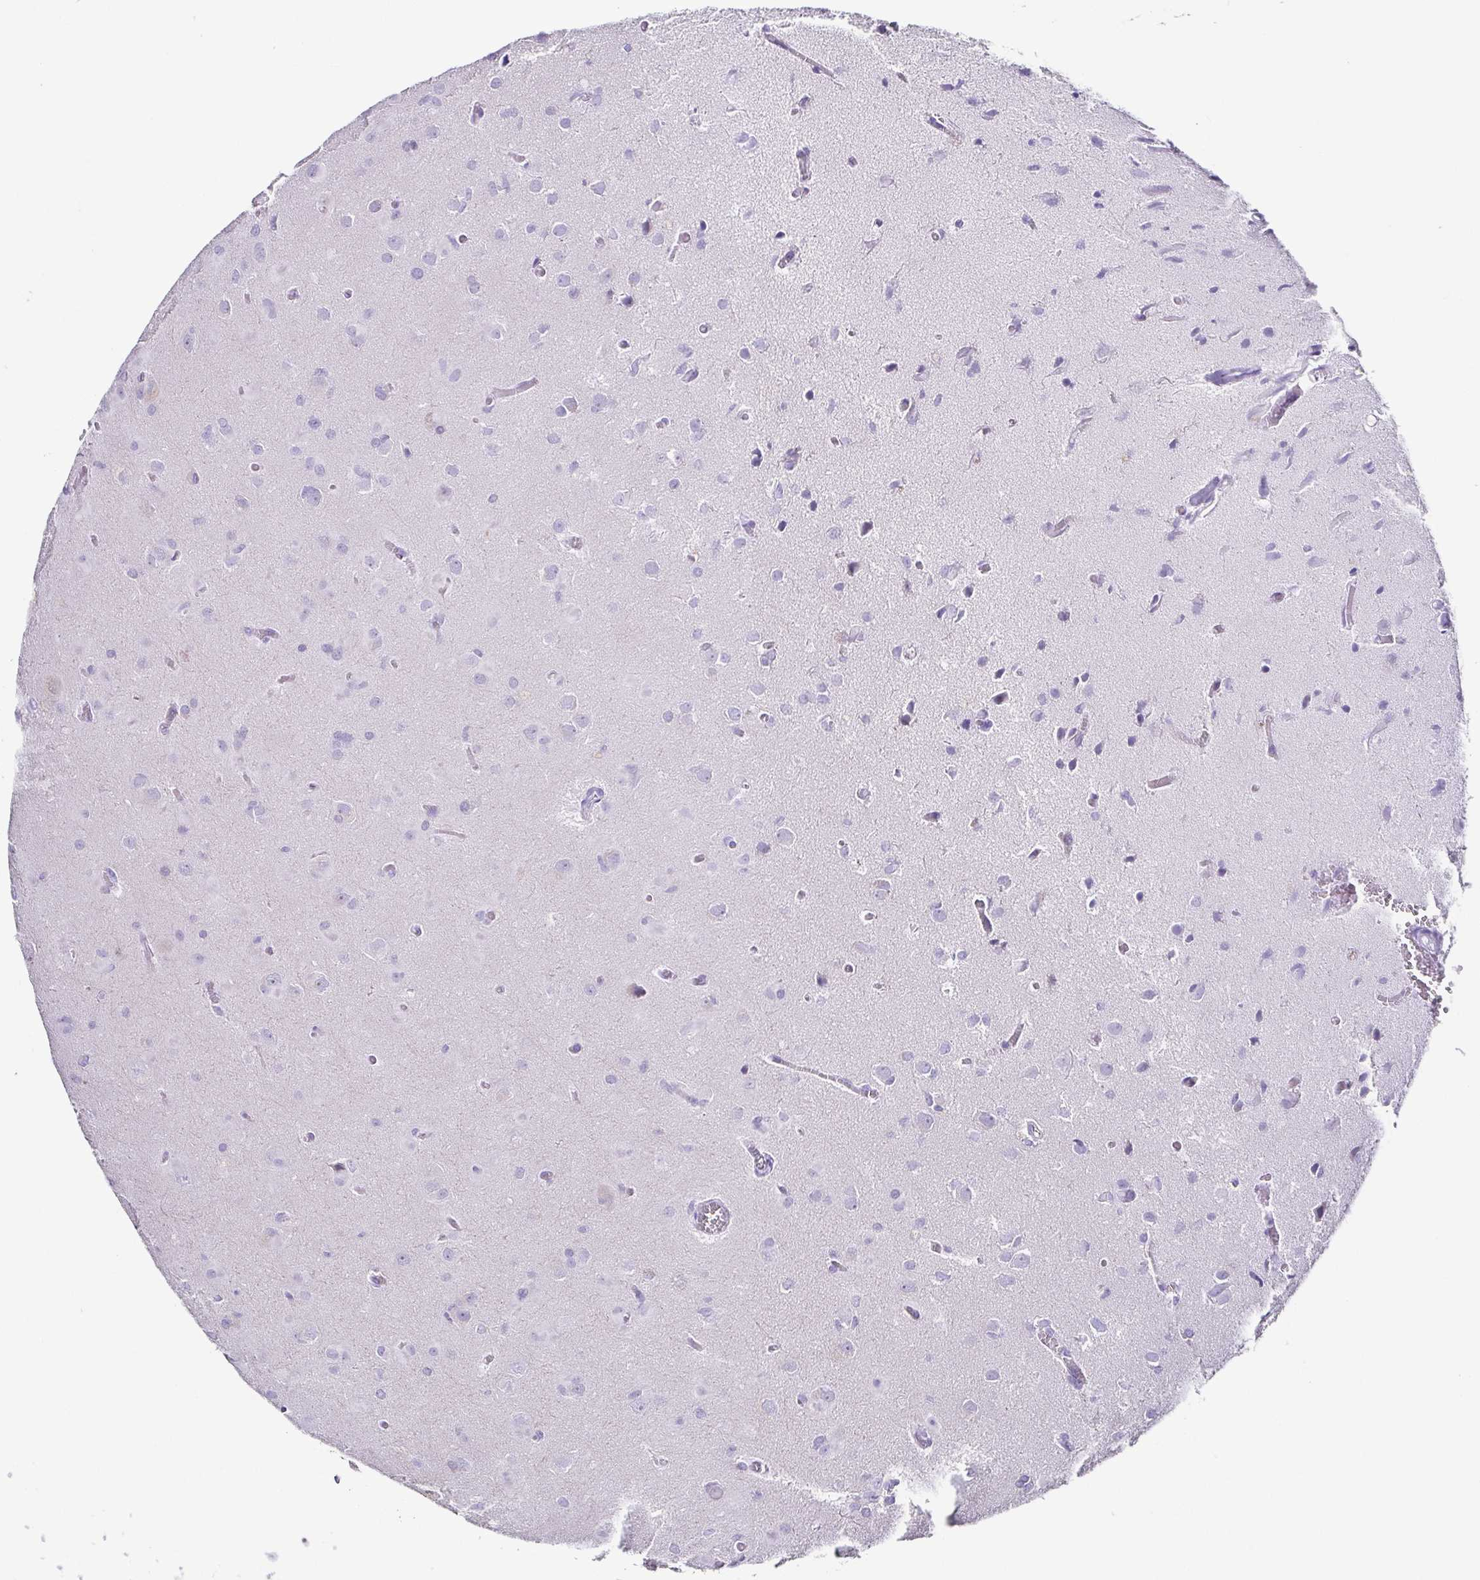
{"staining": {"intensity": "negative", "quantity": "none", "location": "none"}, "tissue": "glioma", "cell_type": "Tumor cells", "image_type": "cancer", "snomed": [{"axis": "morphology", "description": "Glioma, malignant, Low grade"}, {"axis": "topography", "description": "Brain"}], "caption": "Malignant glioma (low-grade) stained for a protein using IHC displays no staining tumor cells.", "gene": "TNNT2", "patient": {"sex": "male", "age": 58}}